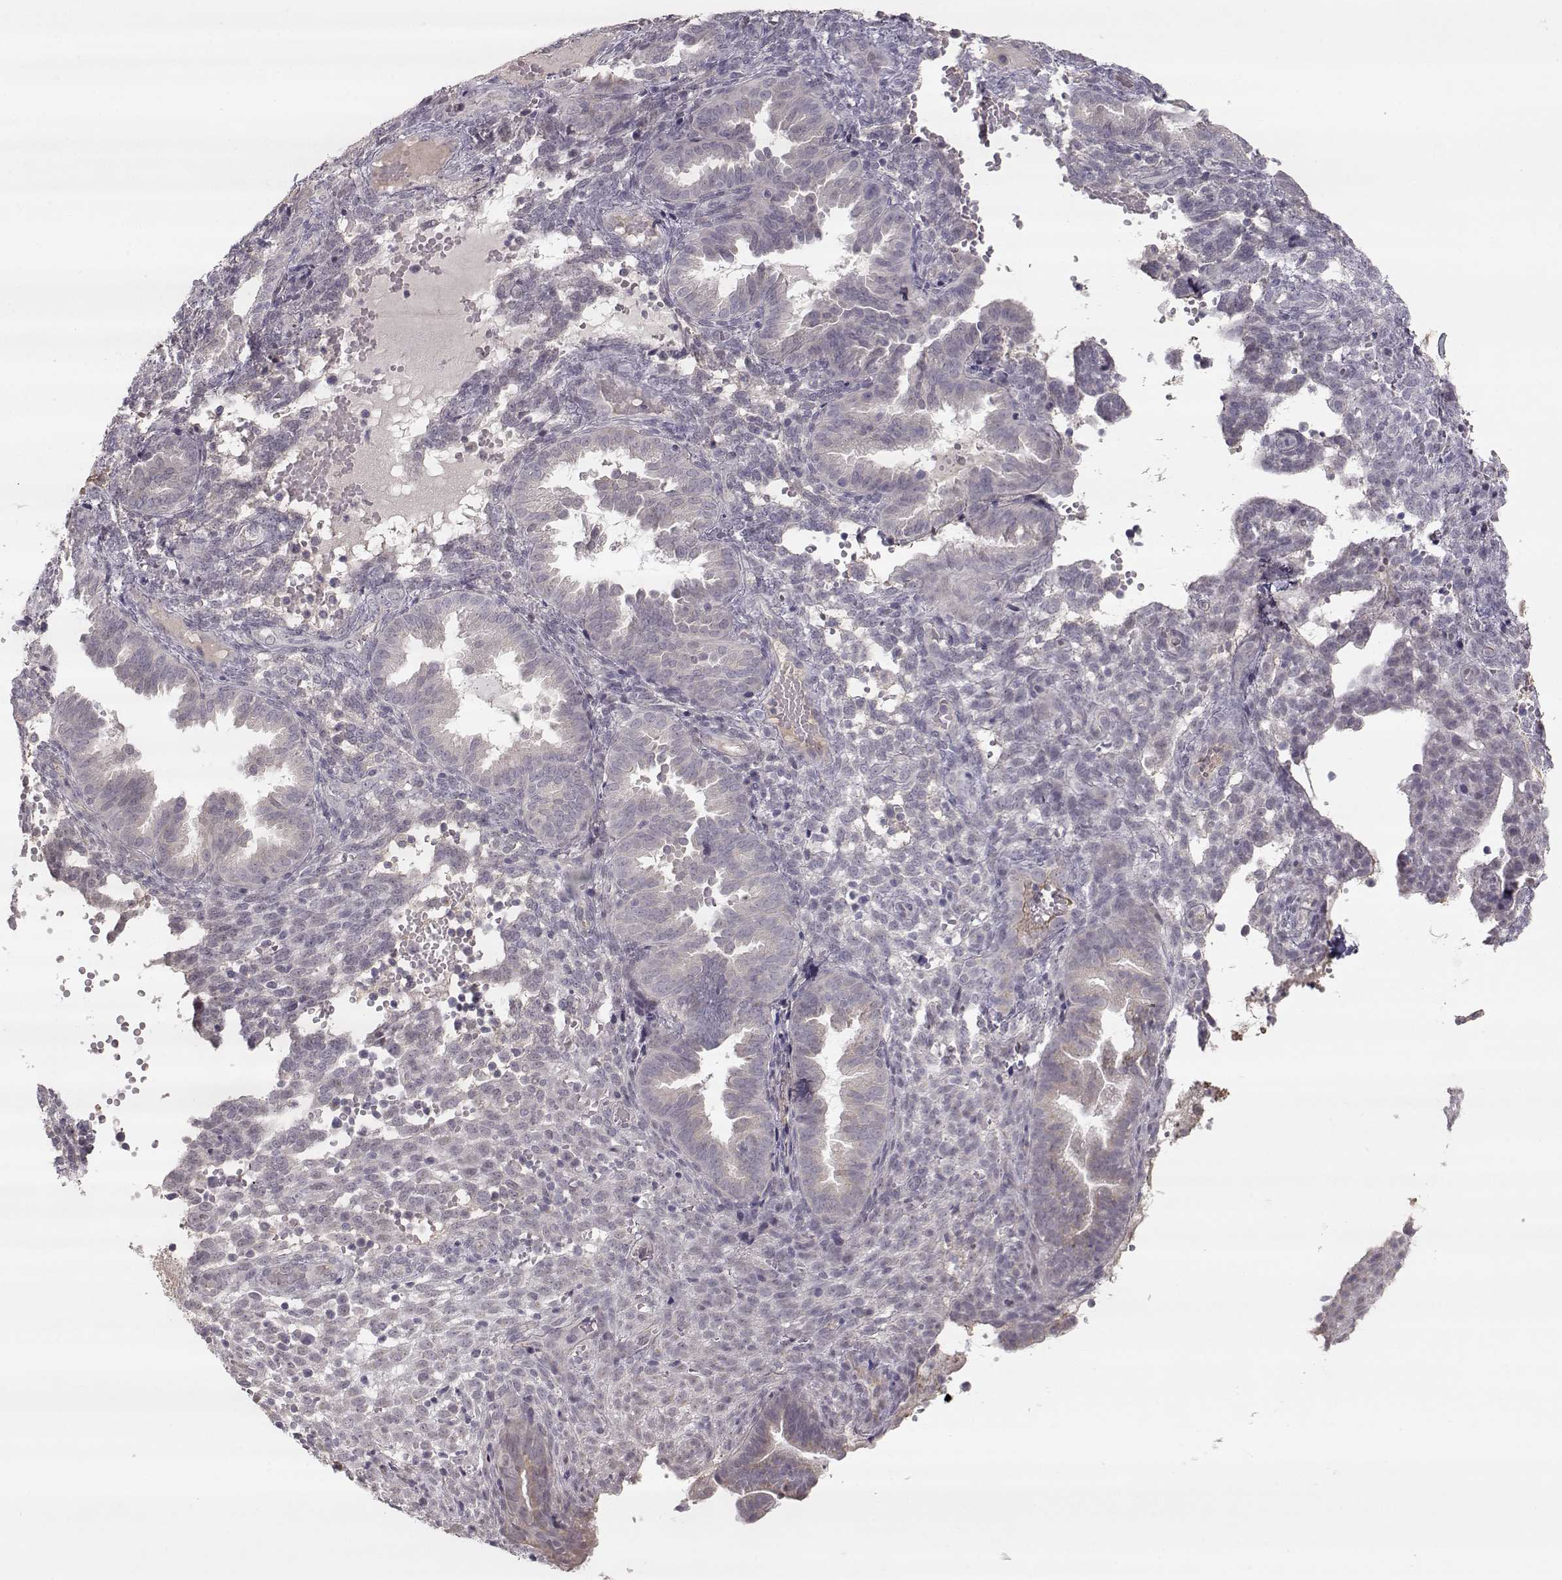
{"staining": {"intensity": "negative", "quantity": "none", "location": "none"}, "tissue": "endometrium", "cell_type": "Cells in endometrial stroma", "image_type": "normal", "snomed": [{"axis": "morphology", "description": "Normal tissue, NOS"}, {"axis": "topography", "description": "Endometrium"}], "caption": "Micrograph shows no protein staining in cells in endometrial stroma of benign endometrium.", "gene": "PNMT", "patient": {"sex": "female", "age": 42}}